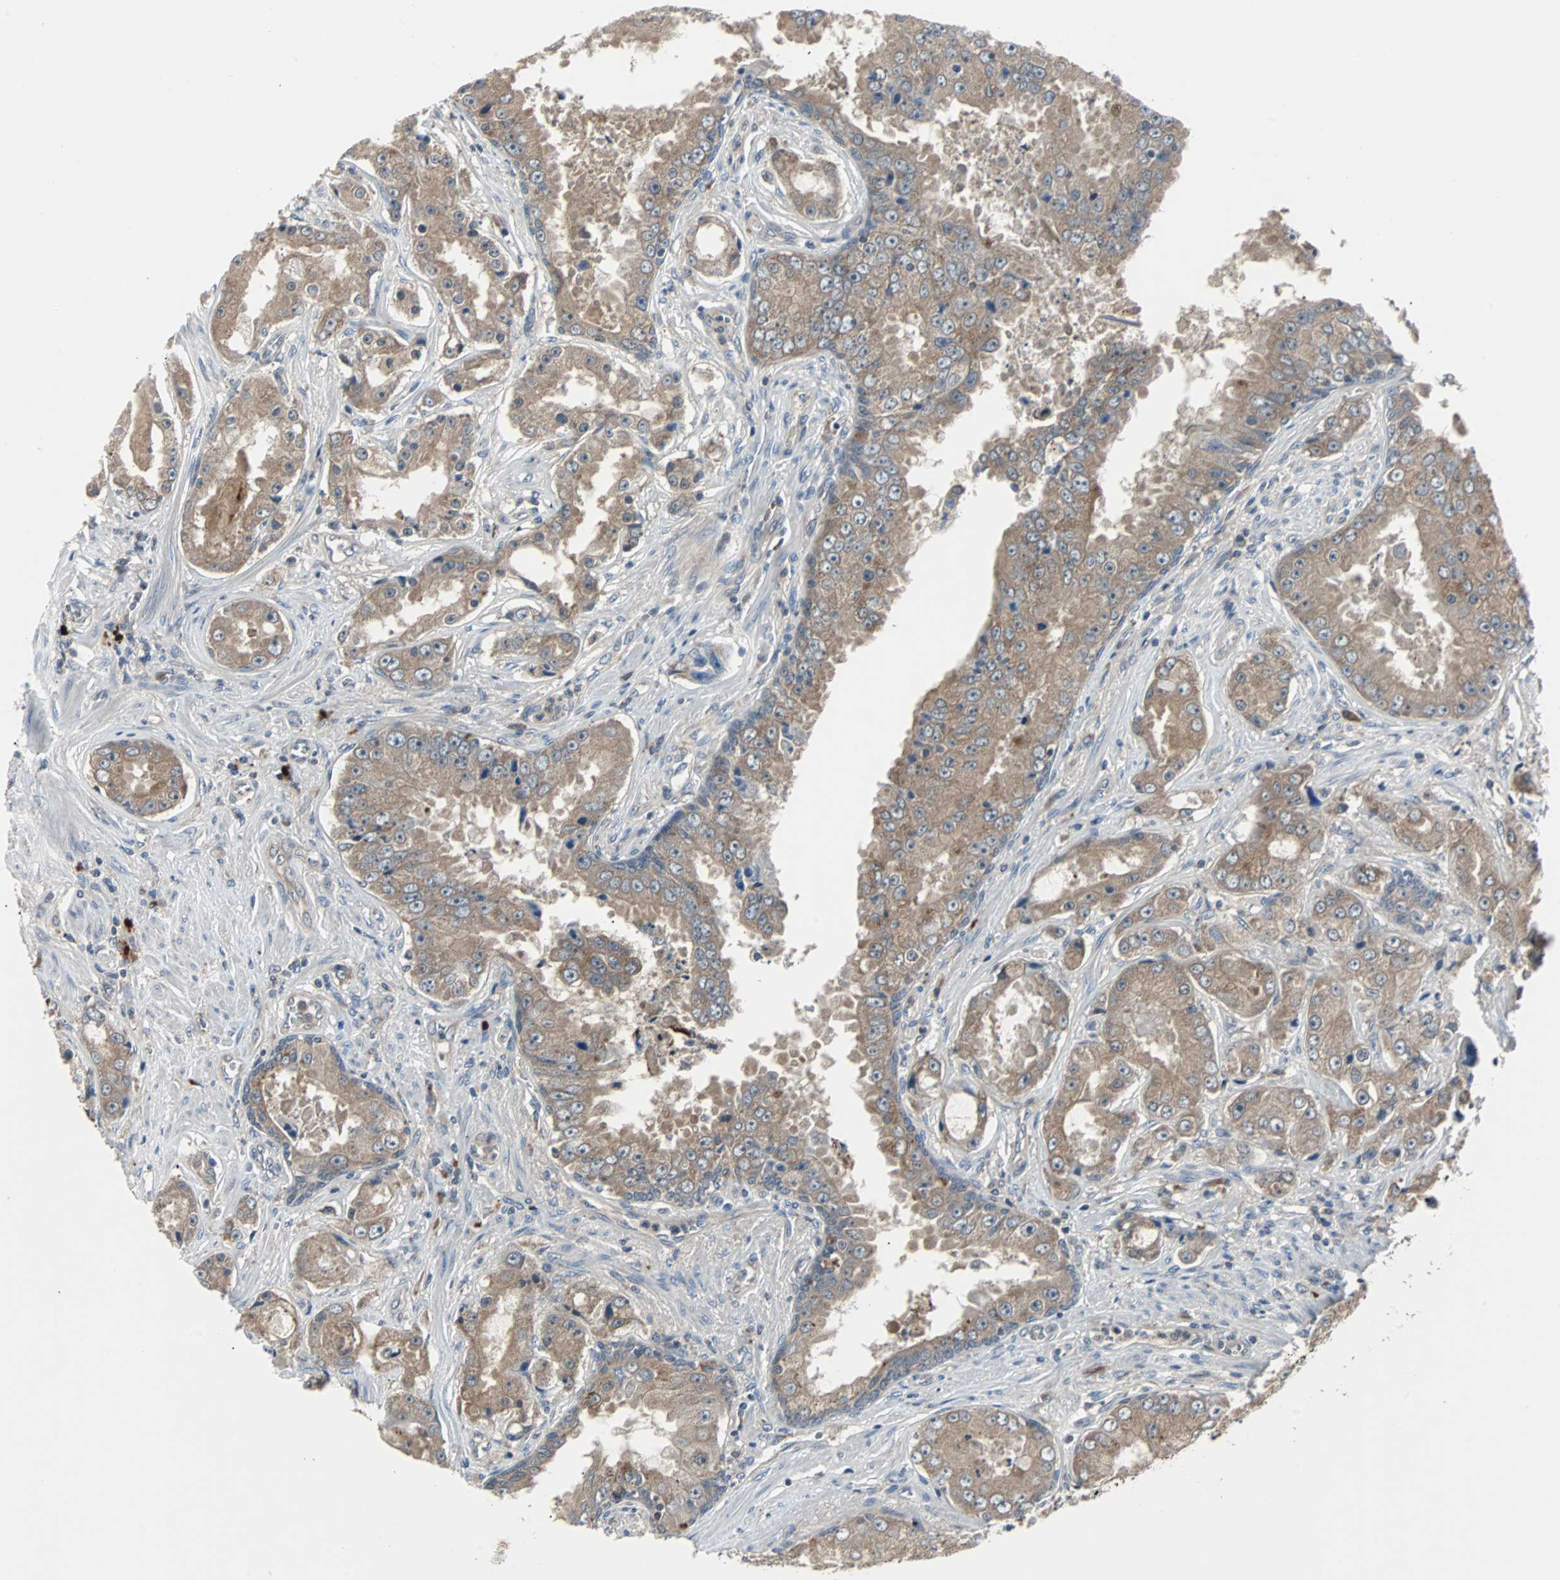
{"staining": {"intensity": "moderate", "quantity": ">75%", "location": "cytoplasmic/membranous"}, "tissue": "prostate cancer", "cell_type": "Tumor cells", "image_type": "cancer", "snomed": [{"axis": "morphology", "description": "Adenocarcinoma, High grade"}, {"axis": "topography", "description": "Prostate"}], "caption": "A brown stain shows moderate cytoplasmic/membranous expression of a protein in prostate high-grade adenocarcinoma tumor cells. Immunohistochemistry (ihc) stains the protein in brown and the nuclei are stained blue.", "gene": "ARF1", "patient": {"sex": "male", "age": 73}}